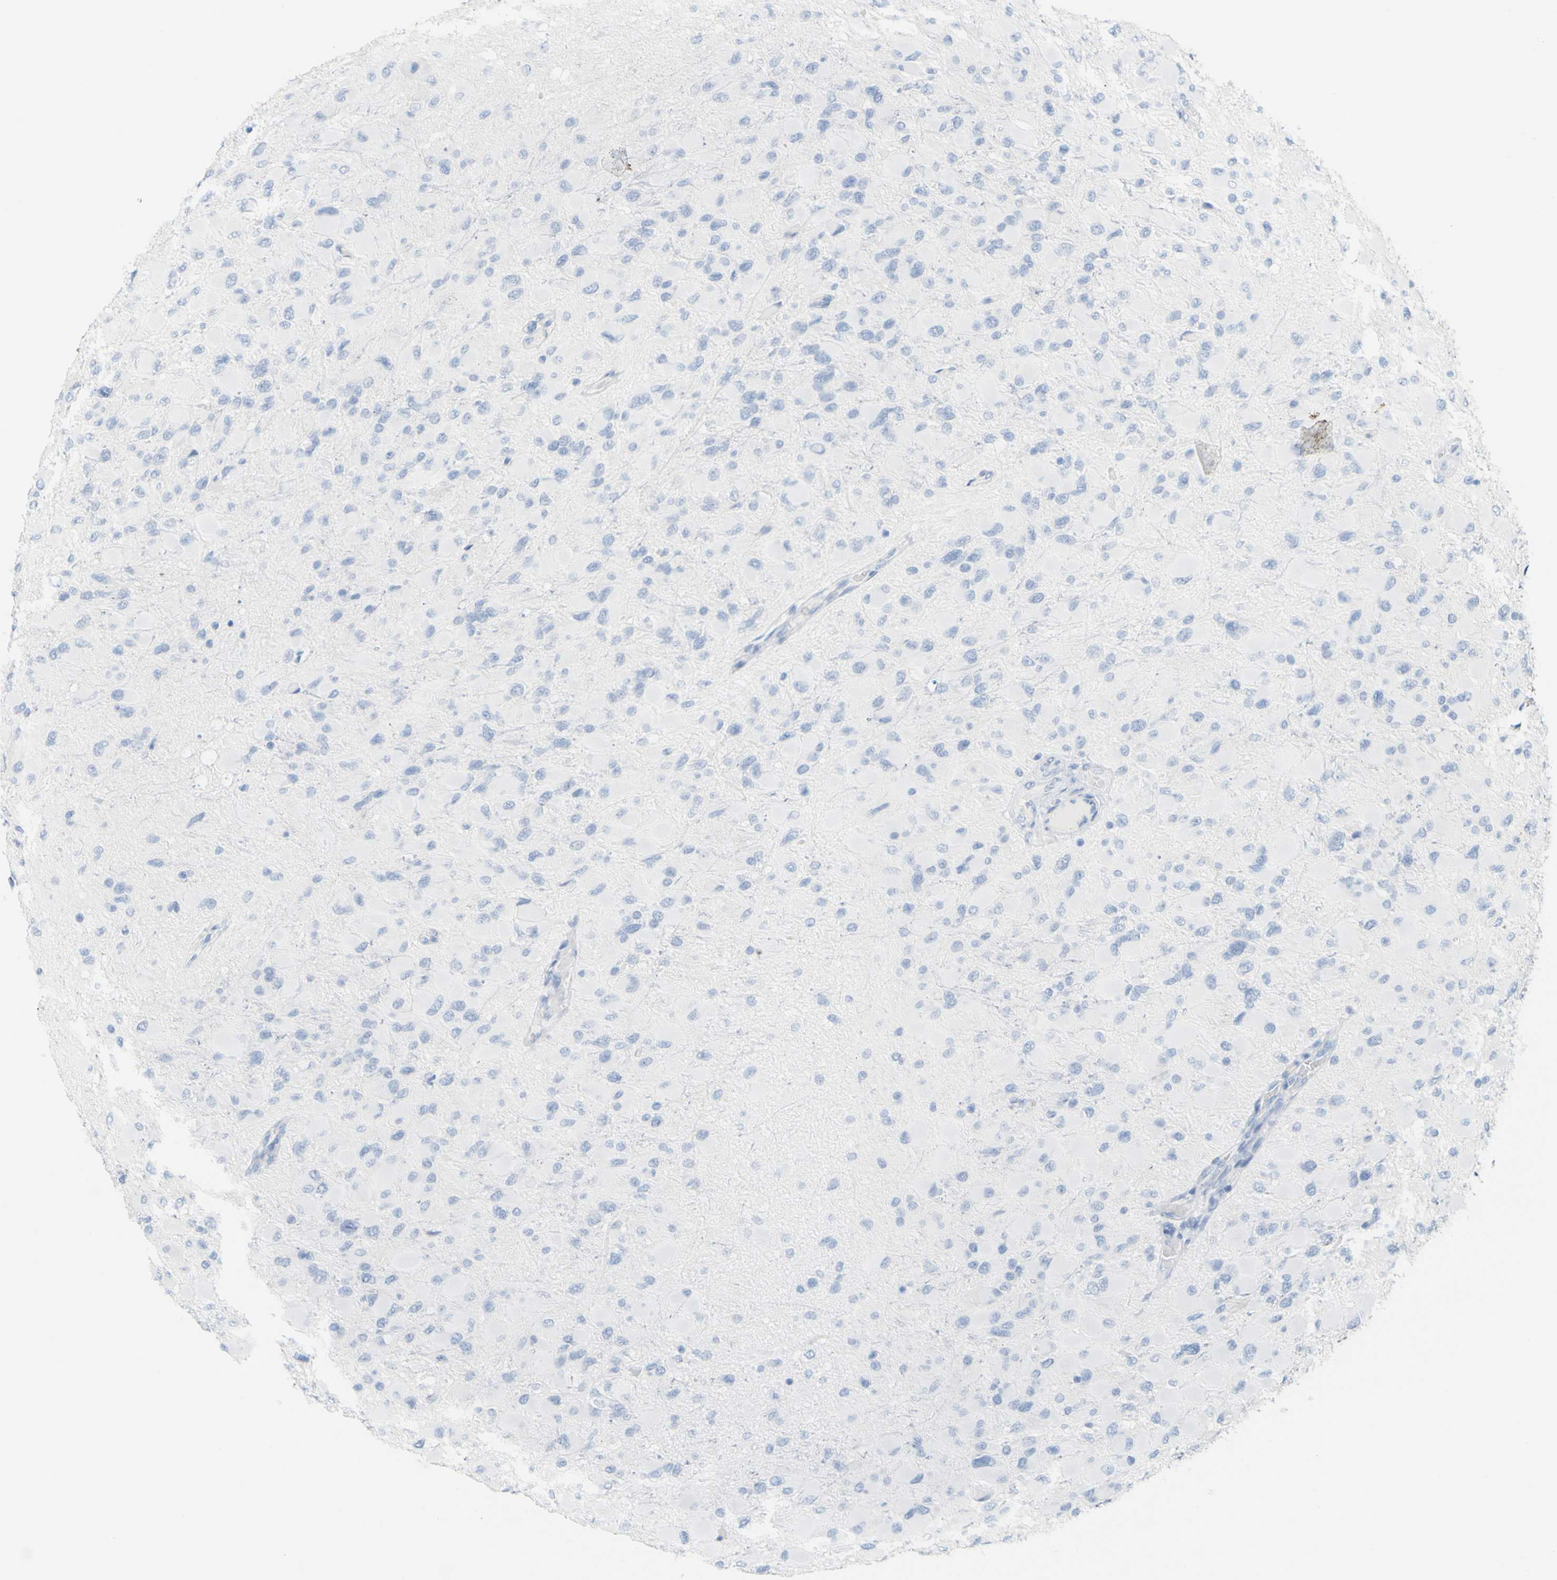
{"staining": {"intensity": "negative", "quantity": "none", "location": "none"}, "tissue": "glioma", "cell_type": "Tumor cells", "image_type": "cancer", "snomed": [{"axis": "morphology", "description": "Glioma, malignant, High grade"}, {"axis": "topography", "description": "Cerebral cortex"}], "caption": "Glioma was stained to show a protein in brown. There is no significant expression in tumor cells.", "gene": "OPN1SW", "patient": {"sex": "female", "age": 36}}